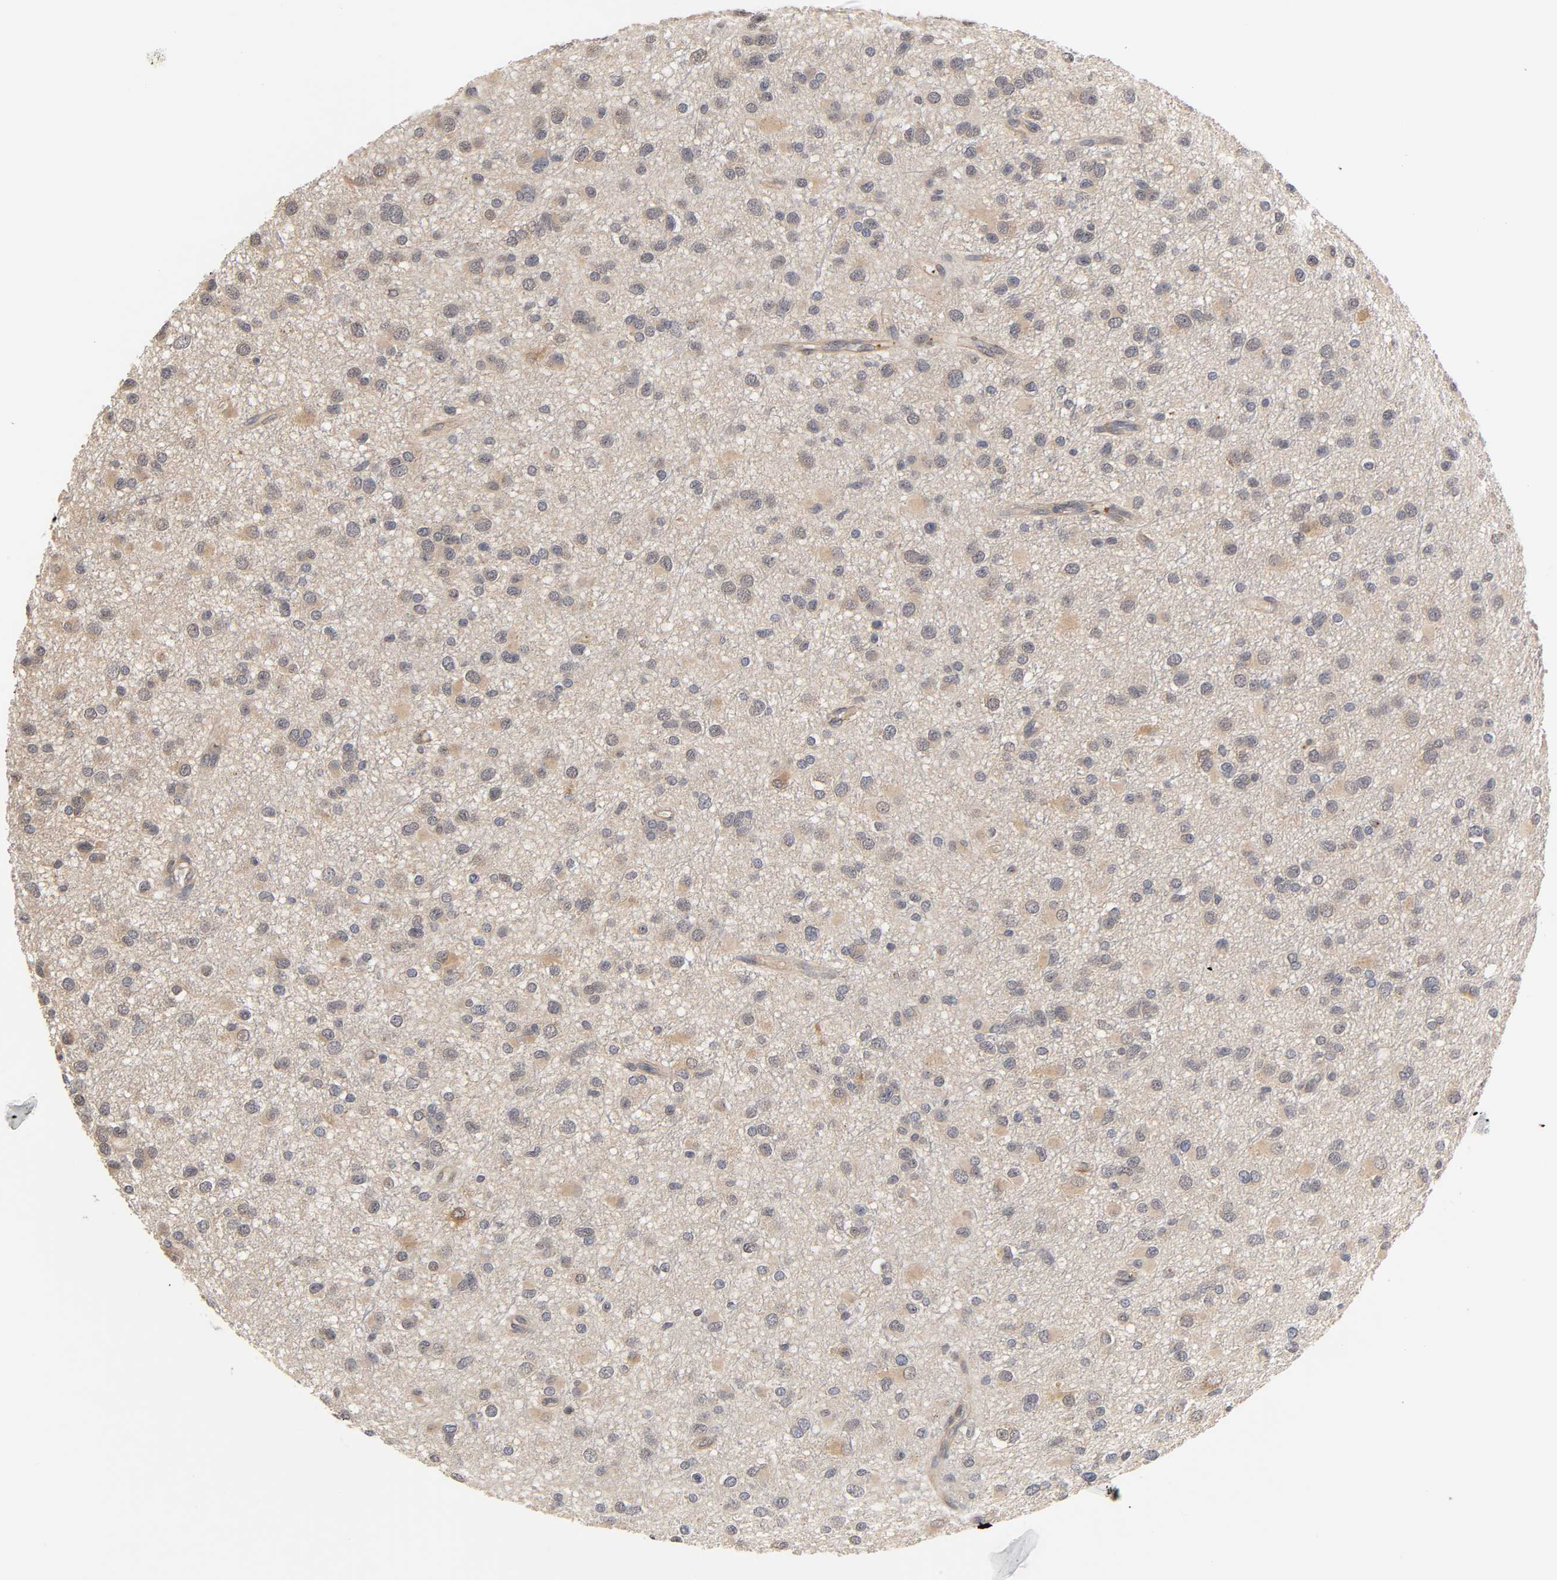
{"staining": {"intensity": "negative", "quantity": "none", "location": "none"}, "tissue": "glioma", "cell_type": "Tumor cells", "image_type": "cancer", "snomed": [{"axis": "morphology", "description": "Glioma, malignant, Low grade"}, {"axis": "topography", "description": "Brain"}], "caption": "Histopathology image shows no significant protein expression in tumor cells of glioma.", "gene": "PDE5A", "patient": {"sex": "male", "age": 42}}